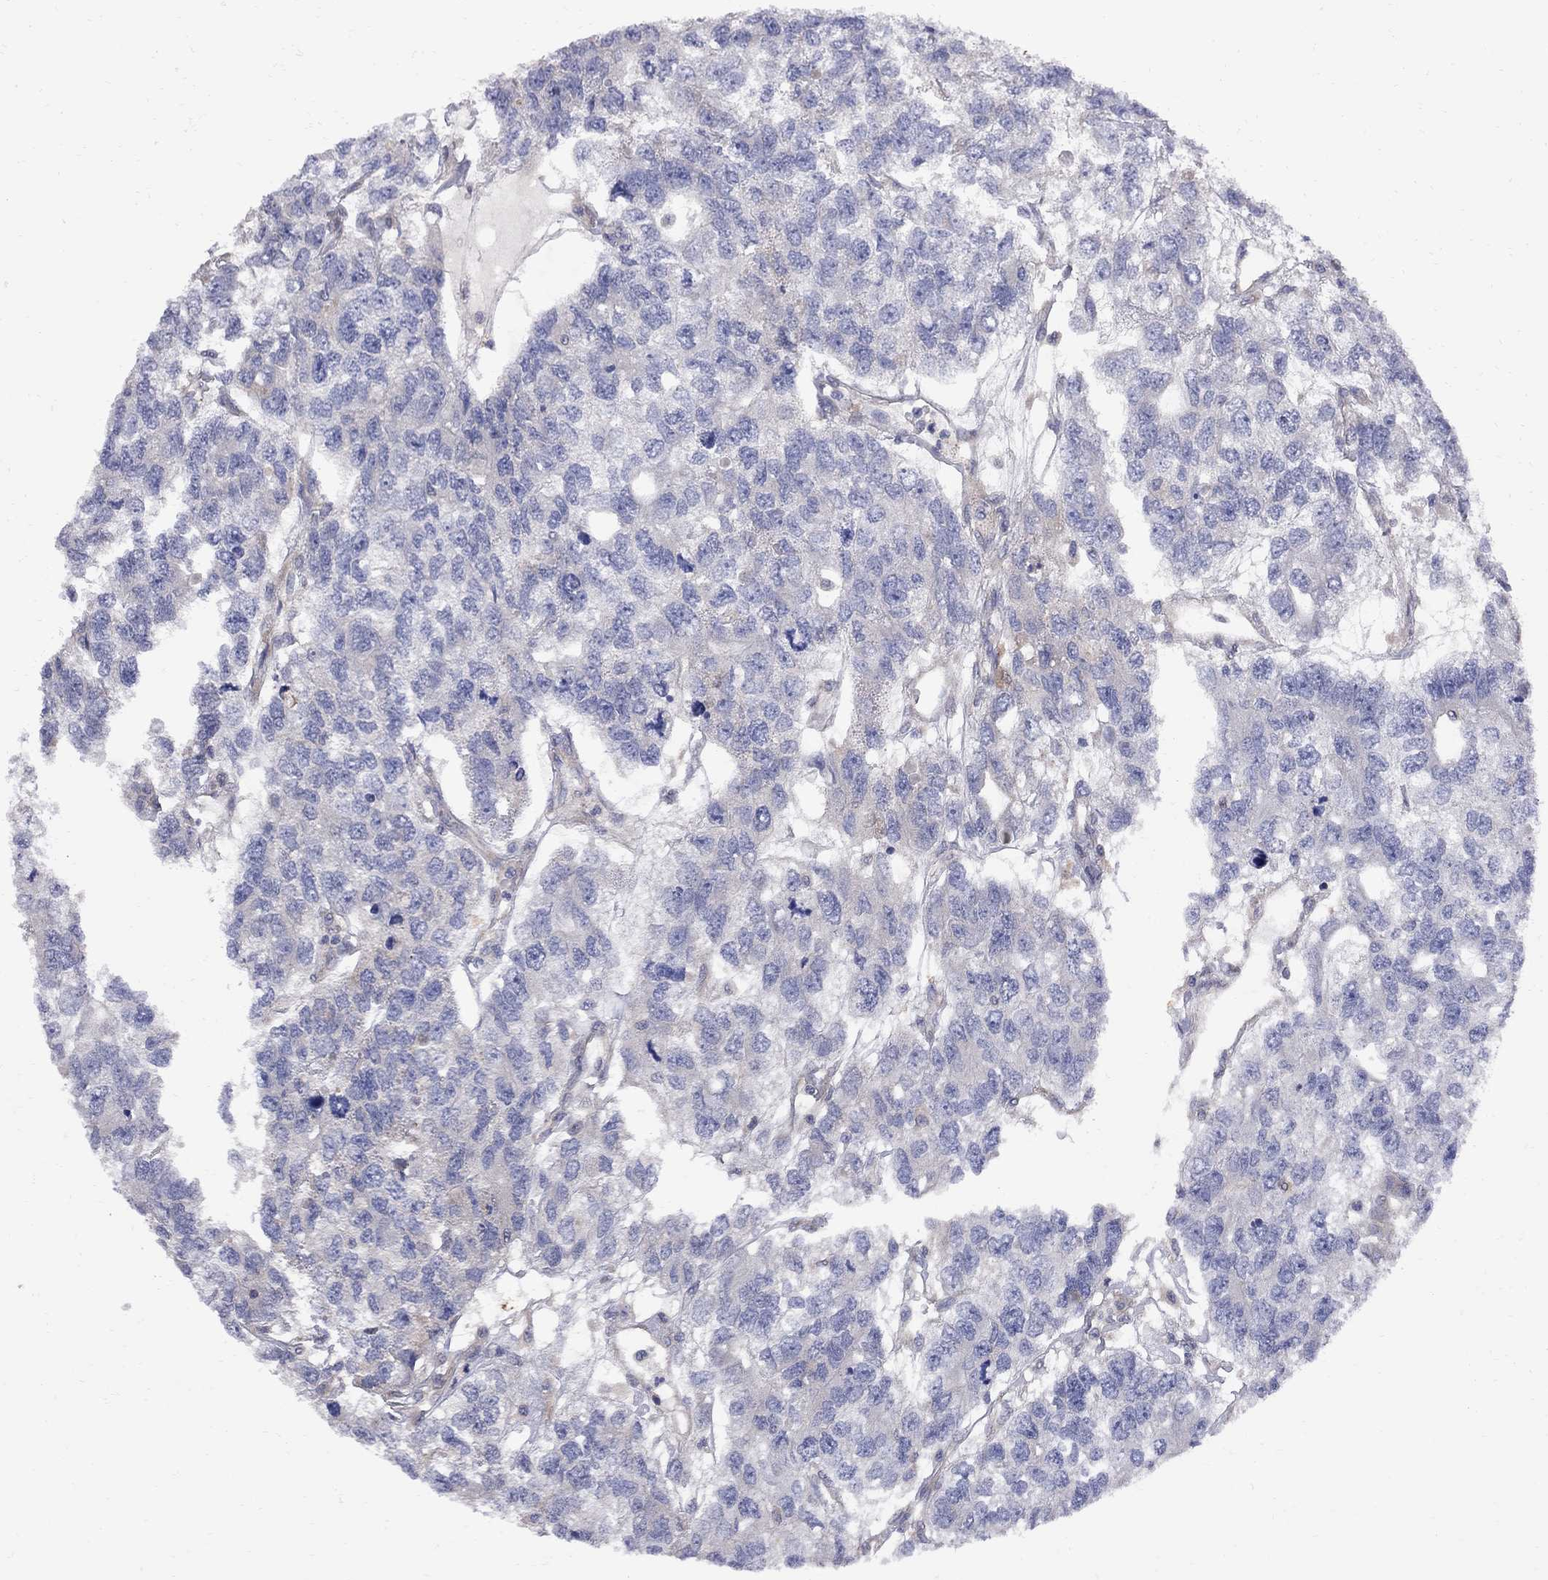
{"staining": {"intensity": "negative", "quantity": "none", "location": "none"}, "tissue": "testis cancer", "cell_type": "Tumor cells", "image_type": "cancer", "snomed": [{"axis": "morphology", "description": "Seminoma, NOS"}, {"axis": "topography", "description": "Testis"}], "caption": "Immunohistochemical staining of testis cancer reveals no significant staining in tumor cells. (Stains: DAB (3,3'-diaminobenzidine) immunohistochemistry with hematoxylin counter stain, Microscopy: brightfield microscopy at high magnification).", "gene": "MTHFR", "patient": {"sex": "male", "age": 52}}